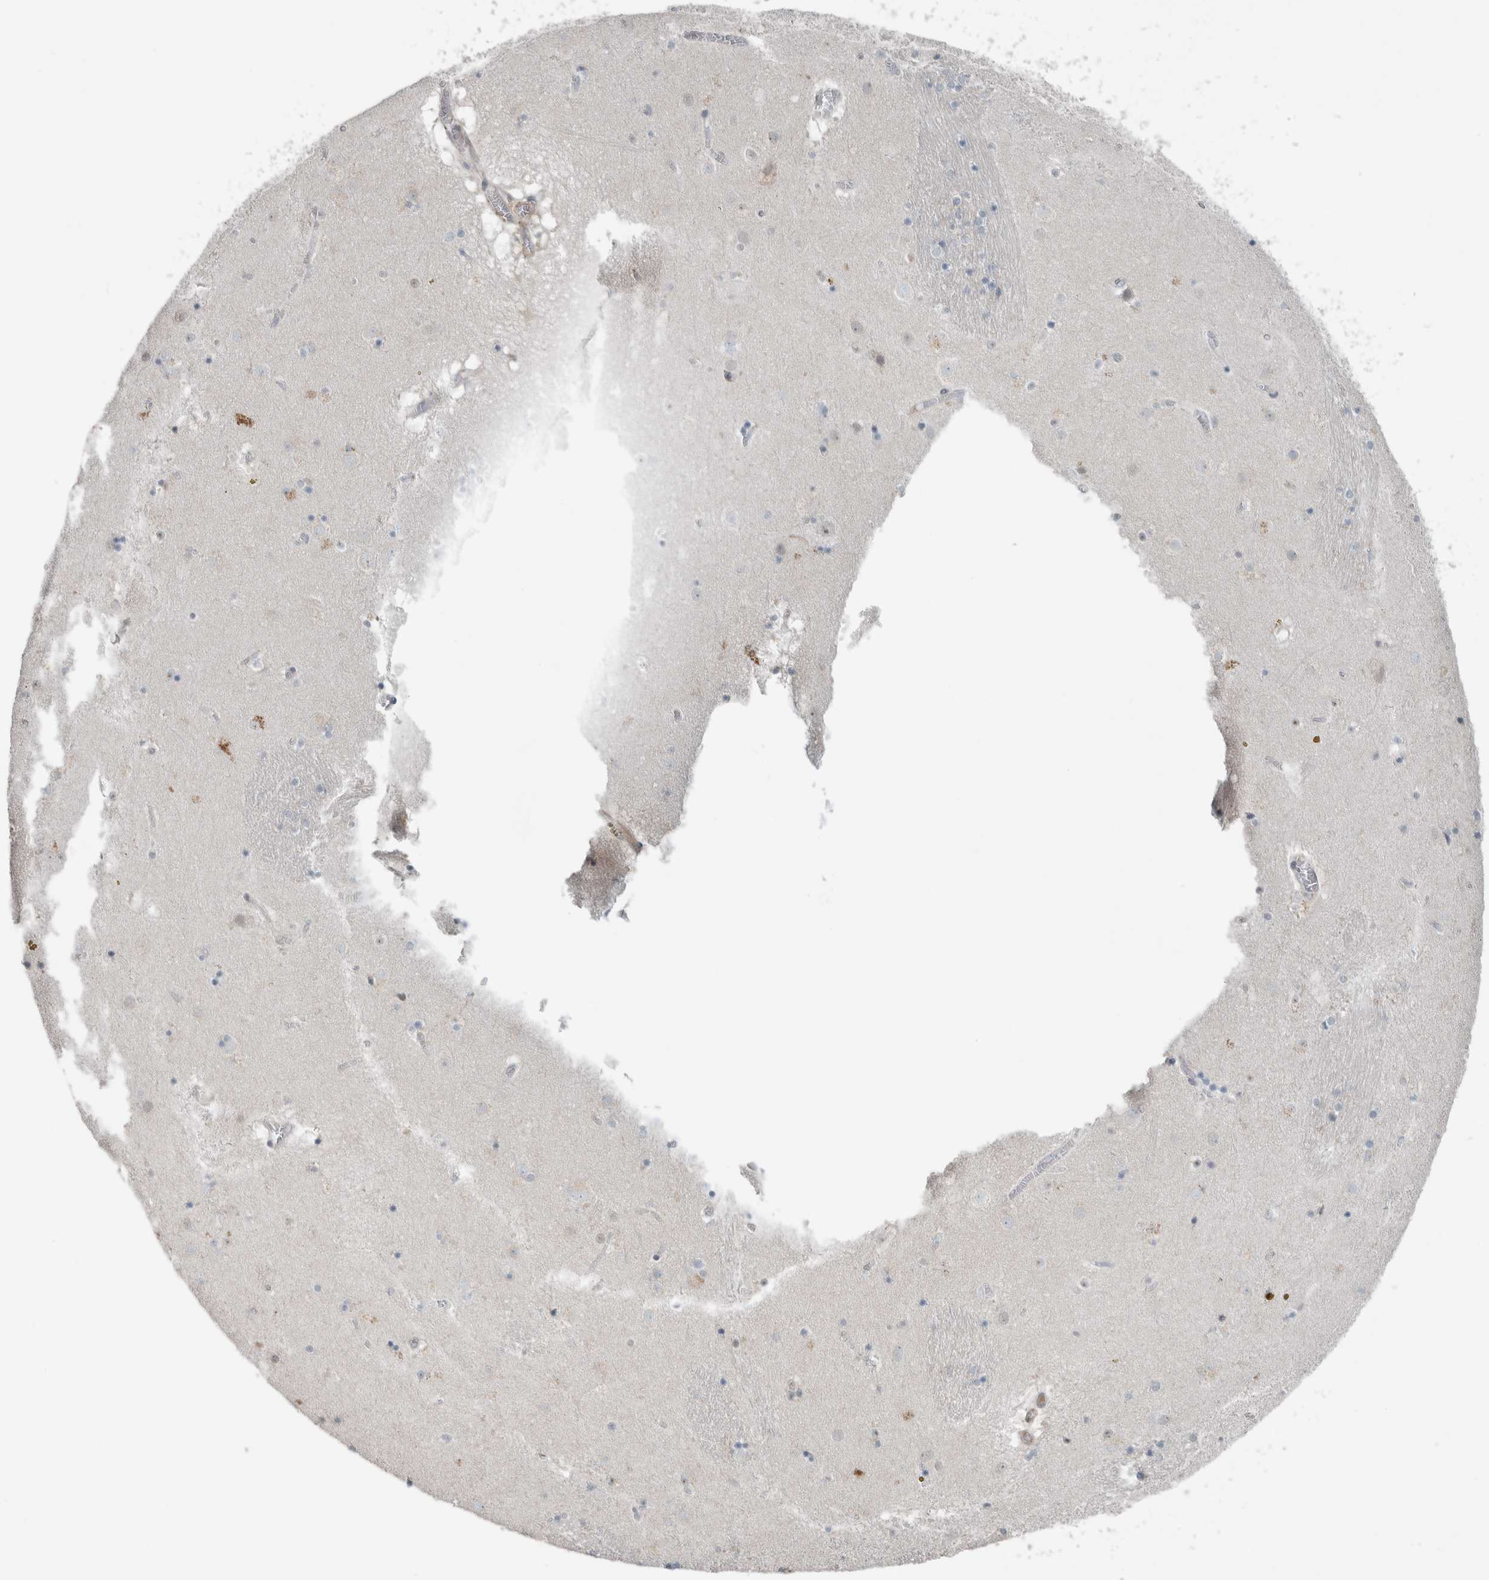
{"staining": {"intensity": "negative", "quantity": "none", "location": "none"}, "tissue": "caudate", "cell_type": "Glial cells", "image_type": "normal", "snomed": [{"axis": "morphology", "description": "Normal tissue, NOS"}, {"axis": "topography", "description": "Lateral ventricle wall"}], "caption": "Immunohistochemistry (IHC) micrograph of benign caudate stained for a protein (brown), which reveals no expression in glial cells. (DAB (3,3'-diaminobenzidine) IHC visualized using brightfield microscopy, high magnification).", "gene": "JADE2", "patient": {"sex": "male", "age": 70}}